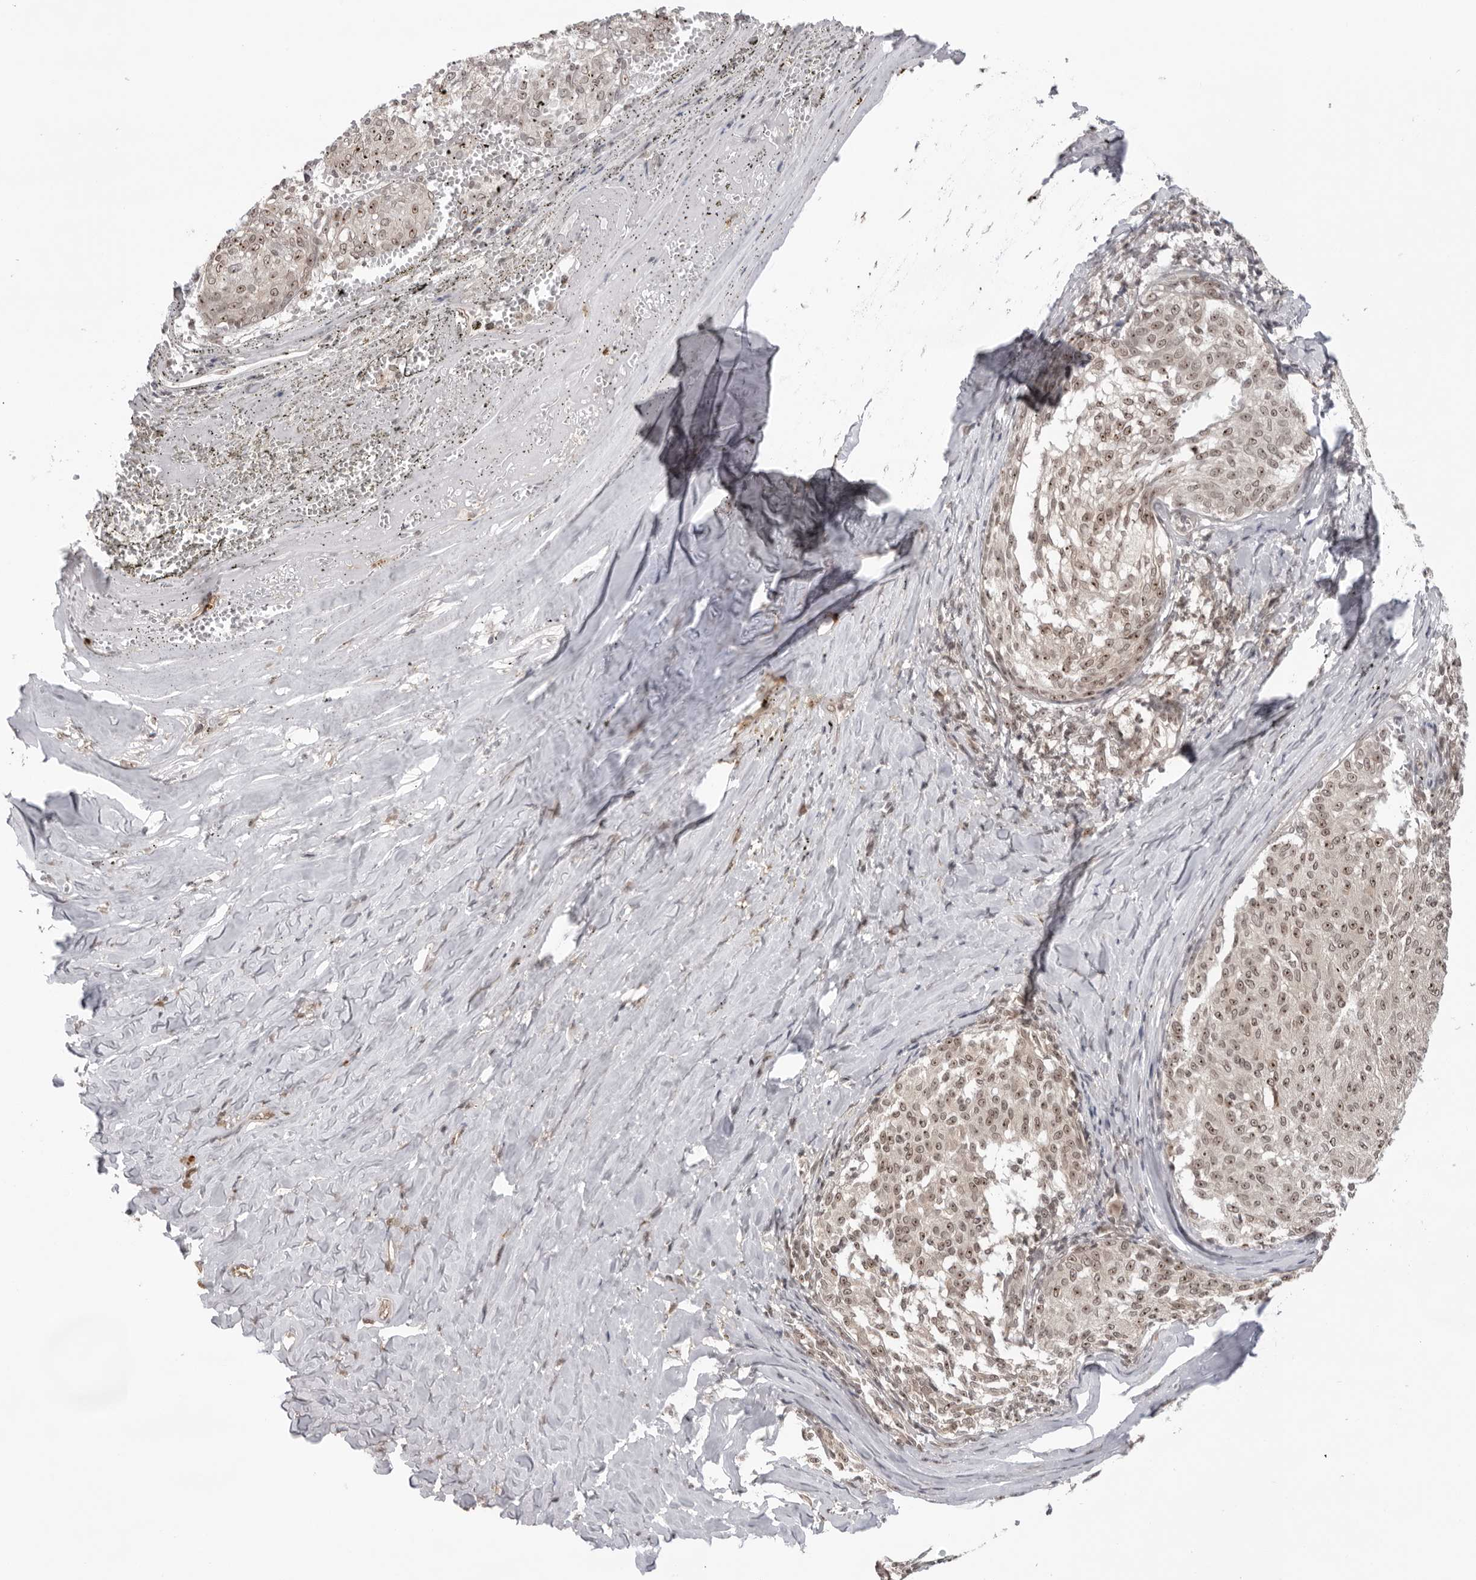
{"staining": {"intensity": "weak", "quantity": ">75%", "location": "nuclear"}, "tissue": "melanoma", "cell_type": "Tumor cells", "image_type": "cancer", "snomed": [{"axis": "morphology", "description": "Malignant melanoma, NOS"}, {"axis": "topography", "description": "Skin"}], "caption": "High-power microscopy captured an IHC micrograph of melanoma, revealing weak nuclear expression in about >75% of tumor cells.", "gene": "EXOSC10", "patient": {"sex": "female", "age": 72}}